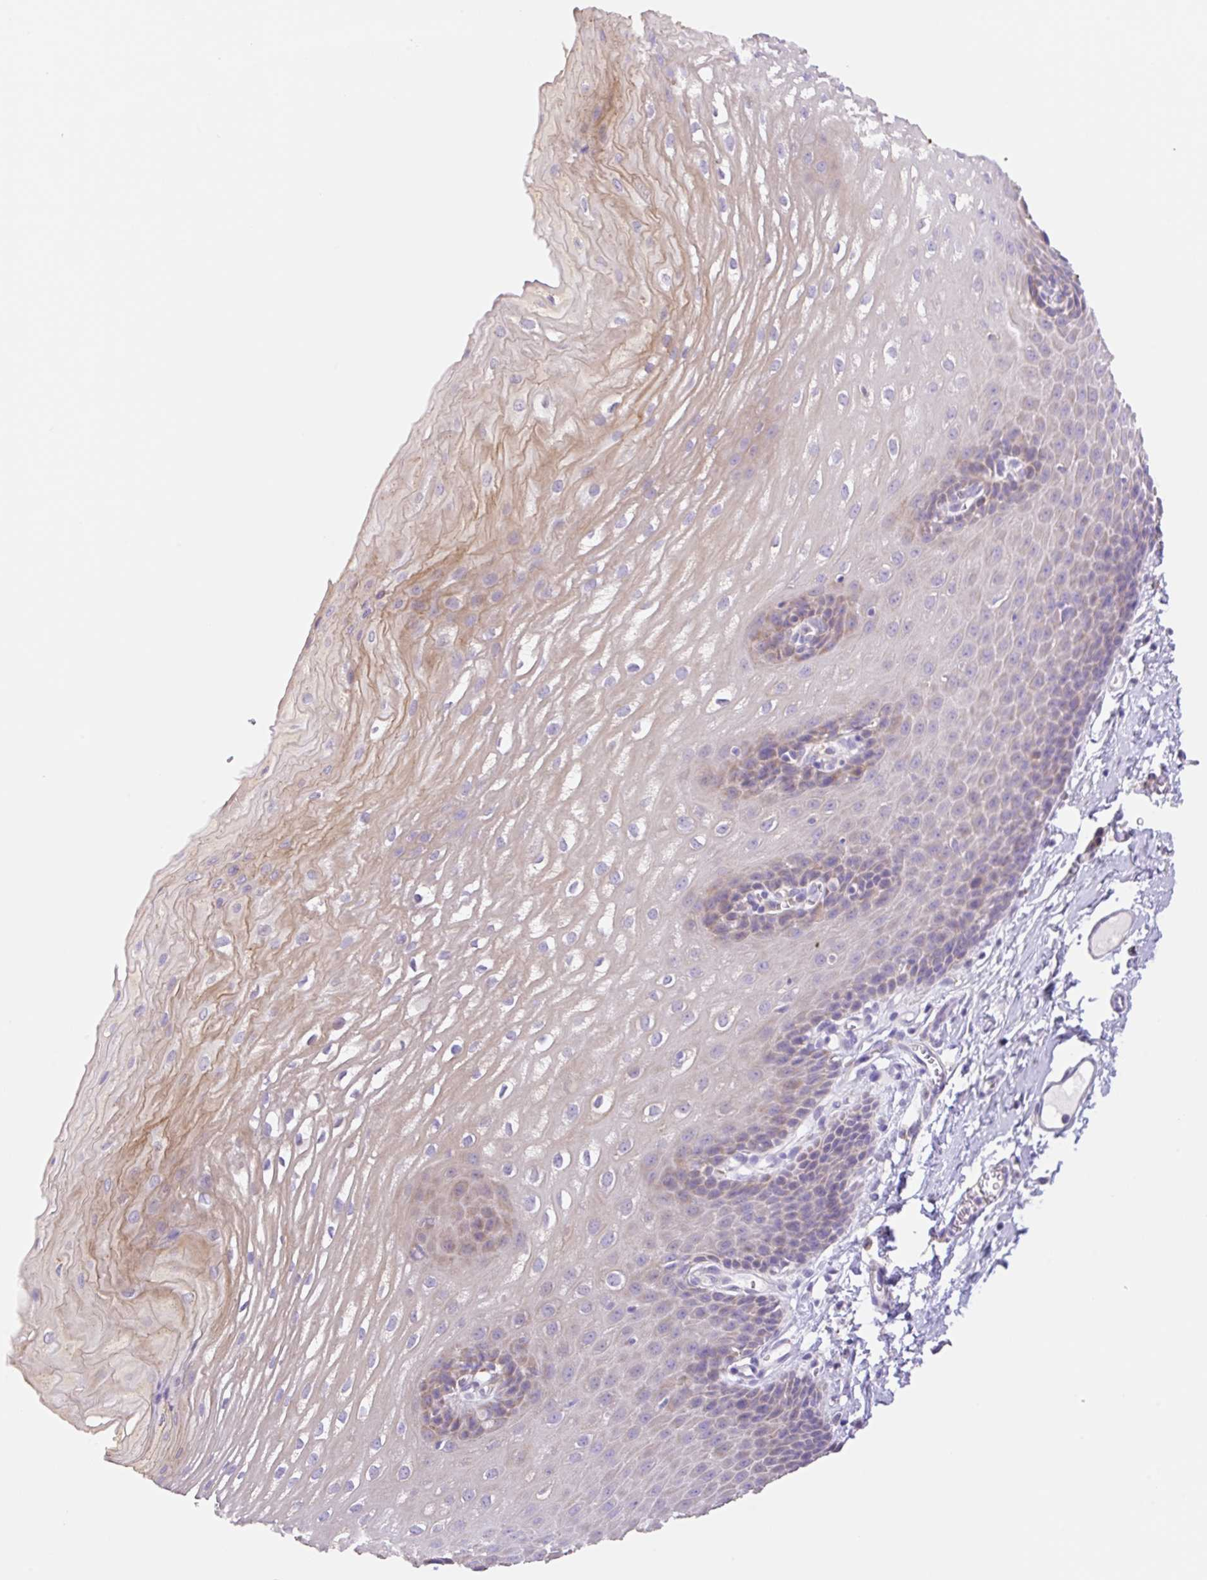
{"staining": {"intensity": "moderate", "quantity": "25%-75%", "location": "cytoplasmic/membranous"}, "tissue": "esophagus", "cell_type": "Squamous epithelial cells", "image_type": "normal", "snomed": [{"axis": "morphology", "description": "Normal tissue, NOS"}, {"axis": "topography", "description": "Esophagus"}], "caption": "A medium amount of moderate cytoplasmic/membranous positivity is present in about 25%-75% of squamous epithelial cells in unremarkable esophagus.", "gene": "COPZ2", "patient": {"sex": "male", "age": 70}}